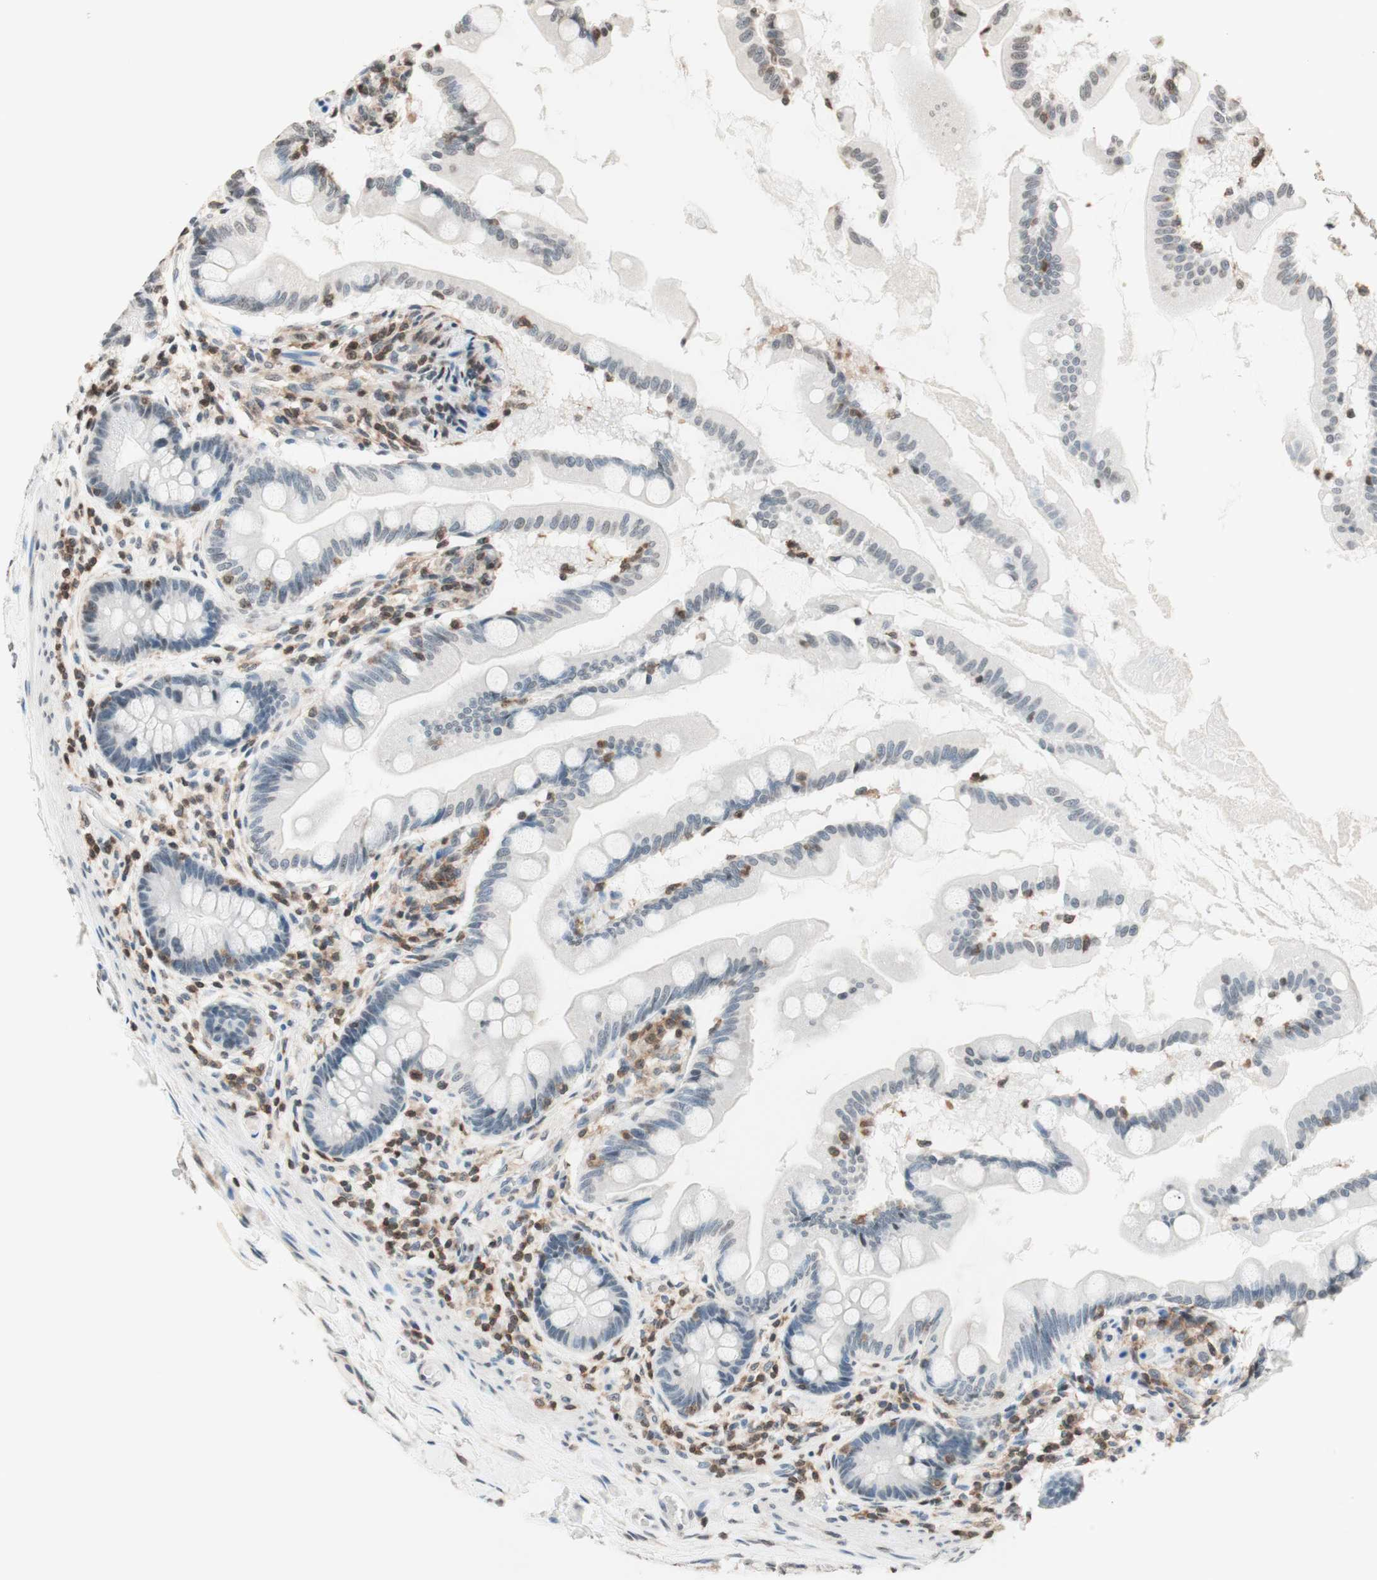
{"staining": {"intensity": "negative", "quantity": "none", "location": "none"}, "tissue": "small intestine", "cell_type": "Glandular cells", "image_type": "normal", "snomed": [{"axis": "morphology", "description": "Normal tissue, NOS"}, {"axis": "topography", "description": "Small intestine"}], "caption": "DAB immunohistochemical staining of unremarkable small intestine shows no significant expression in glandular cells.", "gene": "WIPF1", "patient": {"sex": "female", "age": 56}}